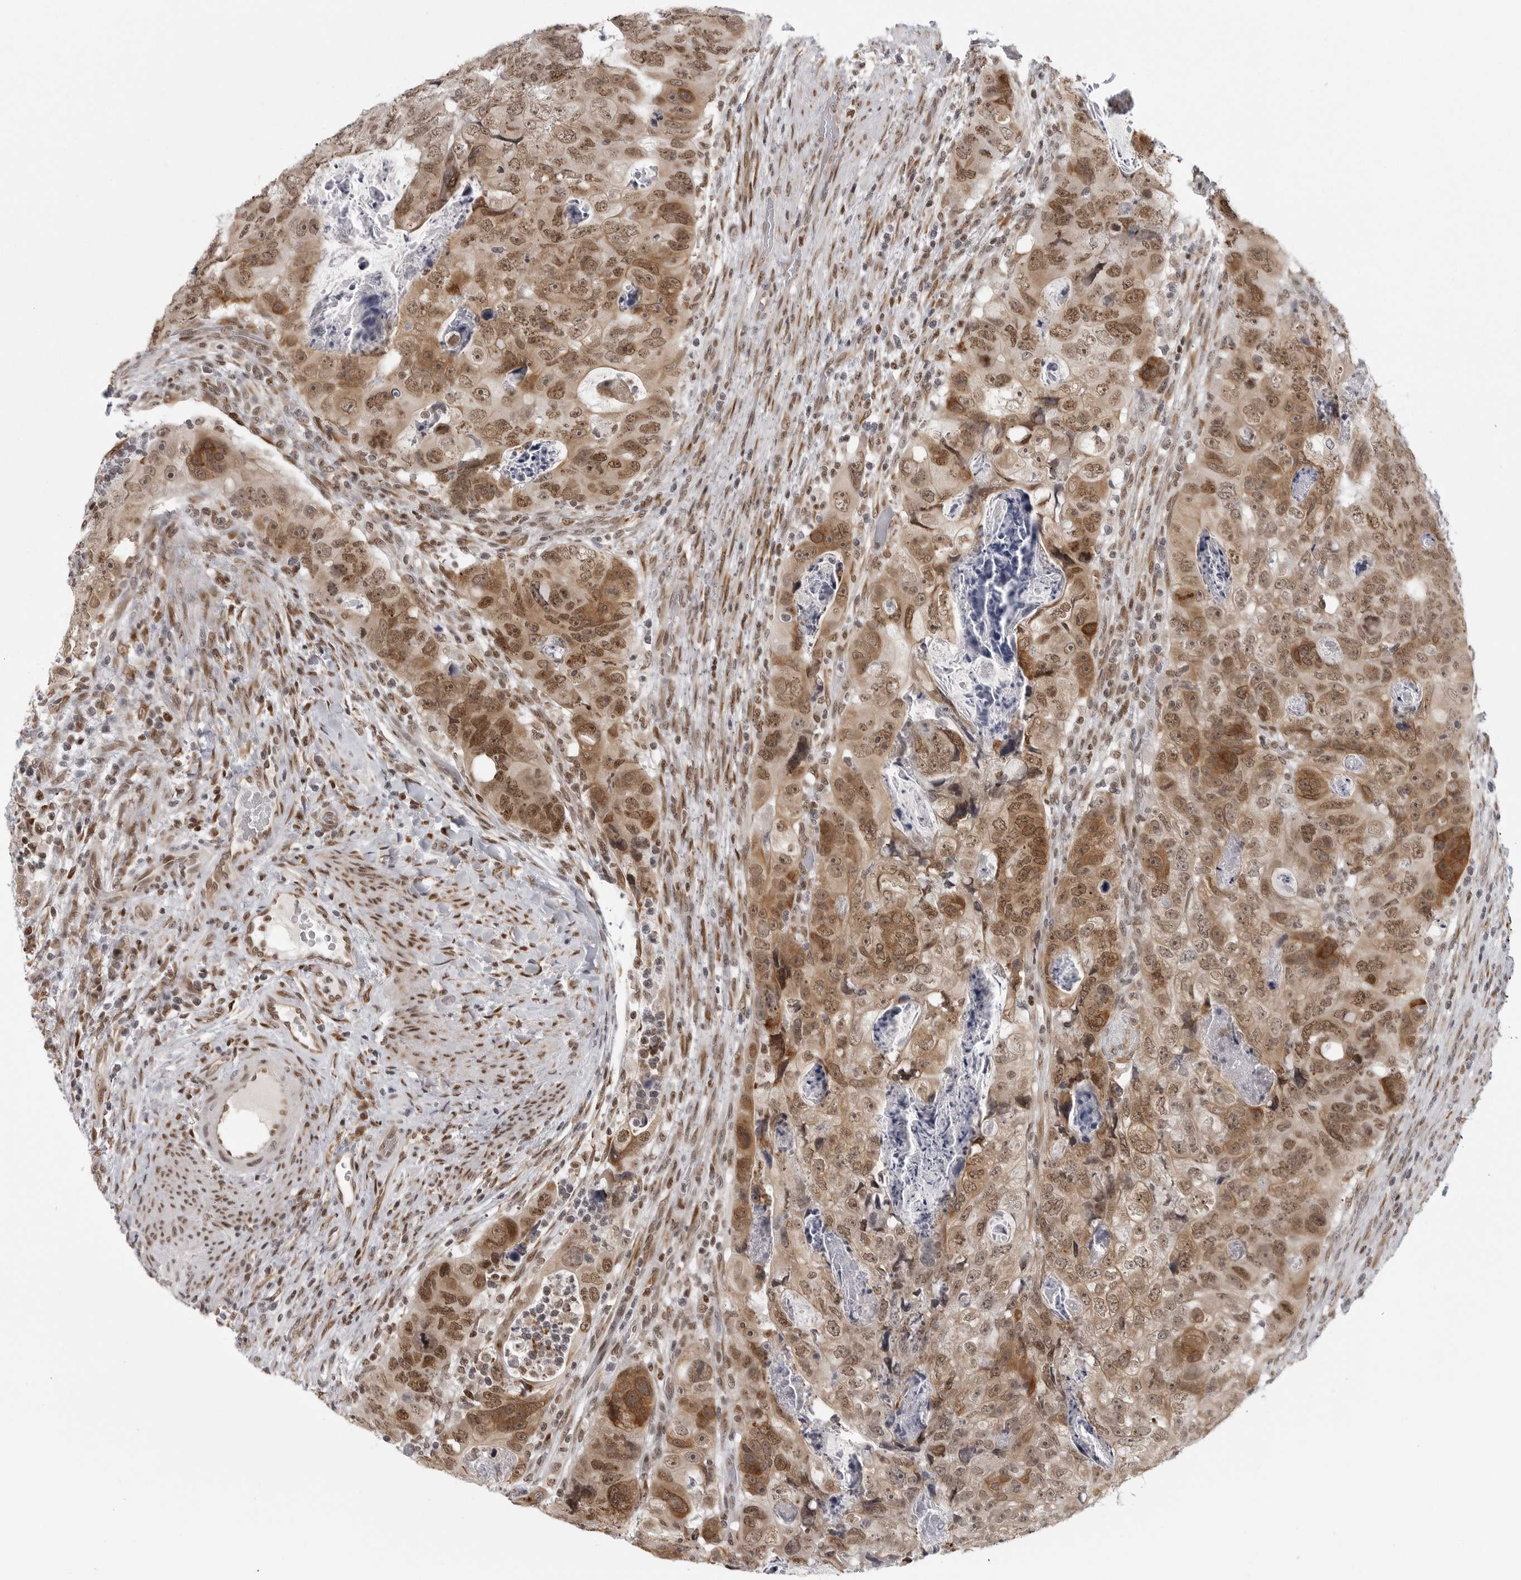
{"staining": {"intensity": "moderate", "quantity": ">75%", "location": "cytoplasmic/membranous,nuclear"}, "tissue": "colorectal cancer", "cell_type": "Tumor cells", "image_type": "cancer", "snomed": [{"axis": "morphology", "description": "Adenocarcinoma, NOS"}, {"axis": "topography", "description": "Rectum"}], "caption": "Immunohistochemical staining of colorectal cancer (adenocarcinoma) exhibits medium levels of moderate cytoplasmic/membranous and nuclear expression in about >75% of tumor cells.", "gene": "PRDM10", "patient": {"sex": "male", "age": 59}}